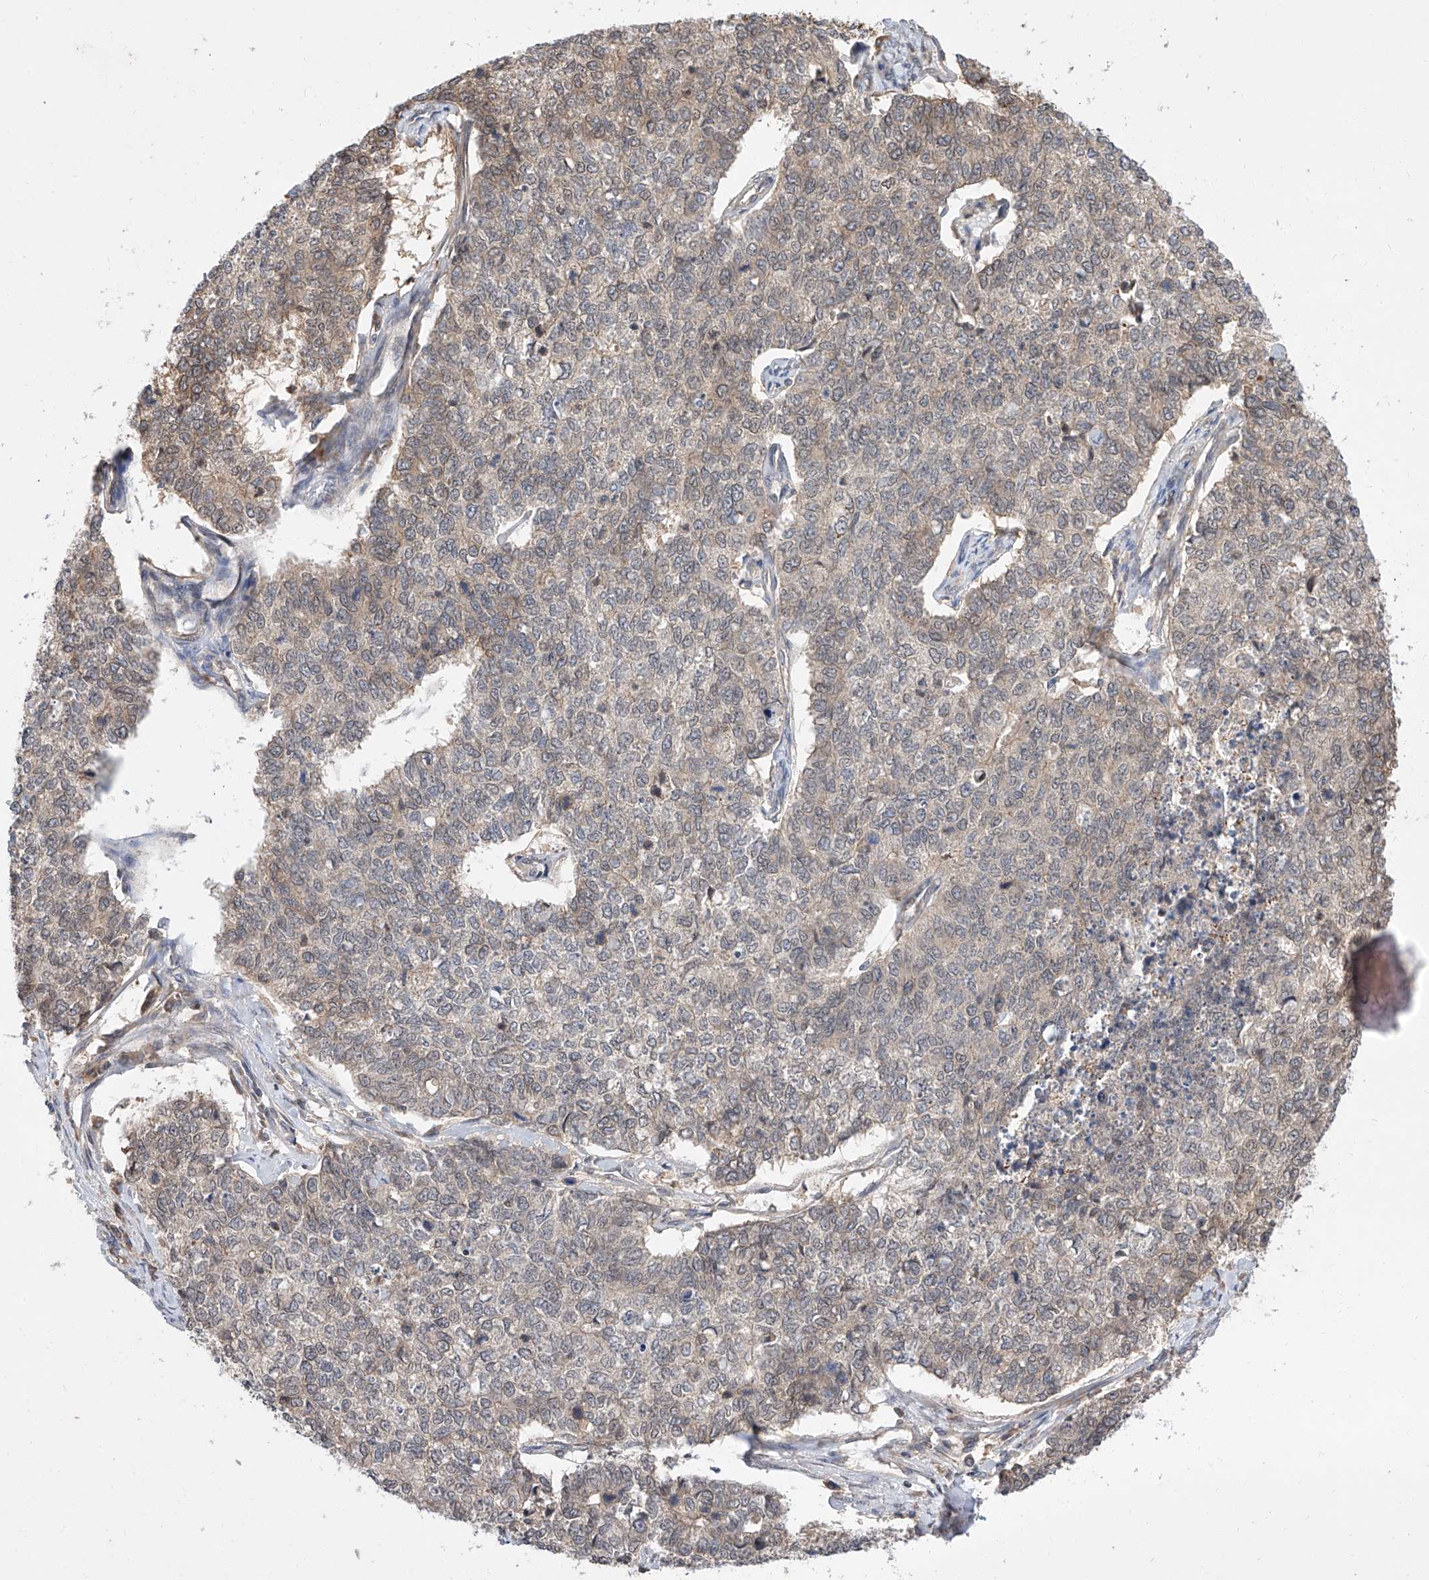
{"staining": {"intensity": "weak", "quantity": "25%-75%", "location": "cytoplasmic/membranous"}, "tissue": "cervical cancer", "cell_type": "Tumor cells", "image_type": "cancer", "snomed": [{"axis": "morphology", "description": "Squamous cell carcinoma, NOS"}, {"axis": "topography", "description": "Cervix"}], "caption": "IHC of human squamous cell carcinoma (cervical) shows low levels of weak cytoplasmic/membranous positivity in about 25%-75% of tumor cells. (DAB = brown stain, brightfield microscopy at high magnification).", "gene": "DIRAS3", "patient": {"sex": "female", "age": 63}}